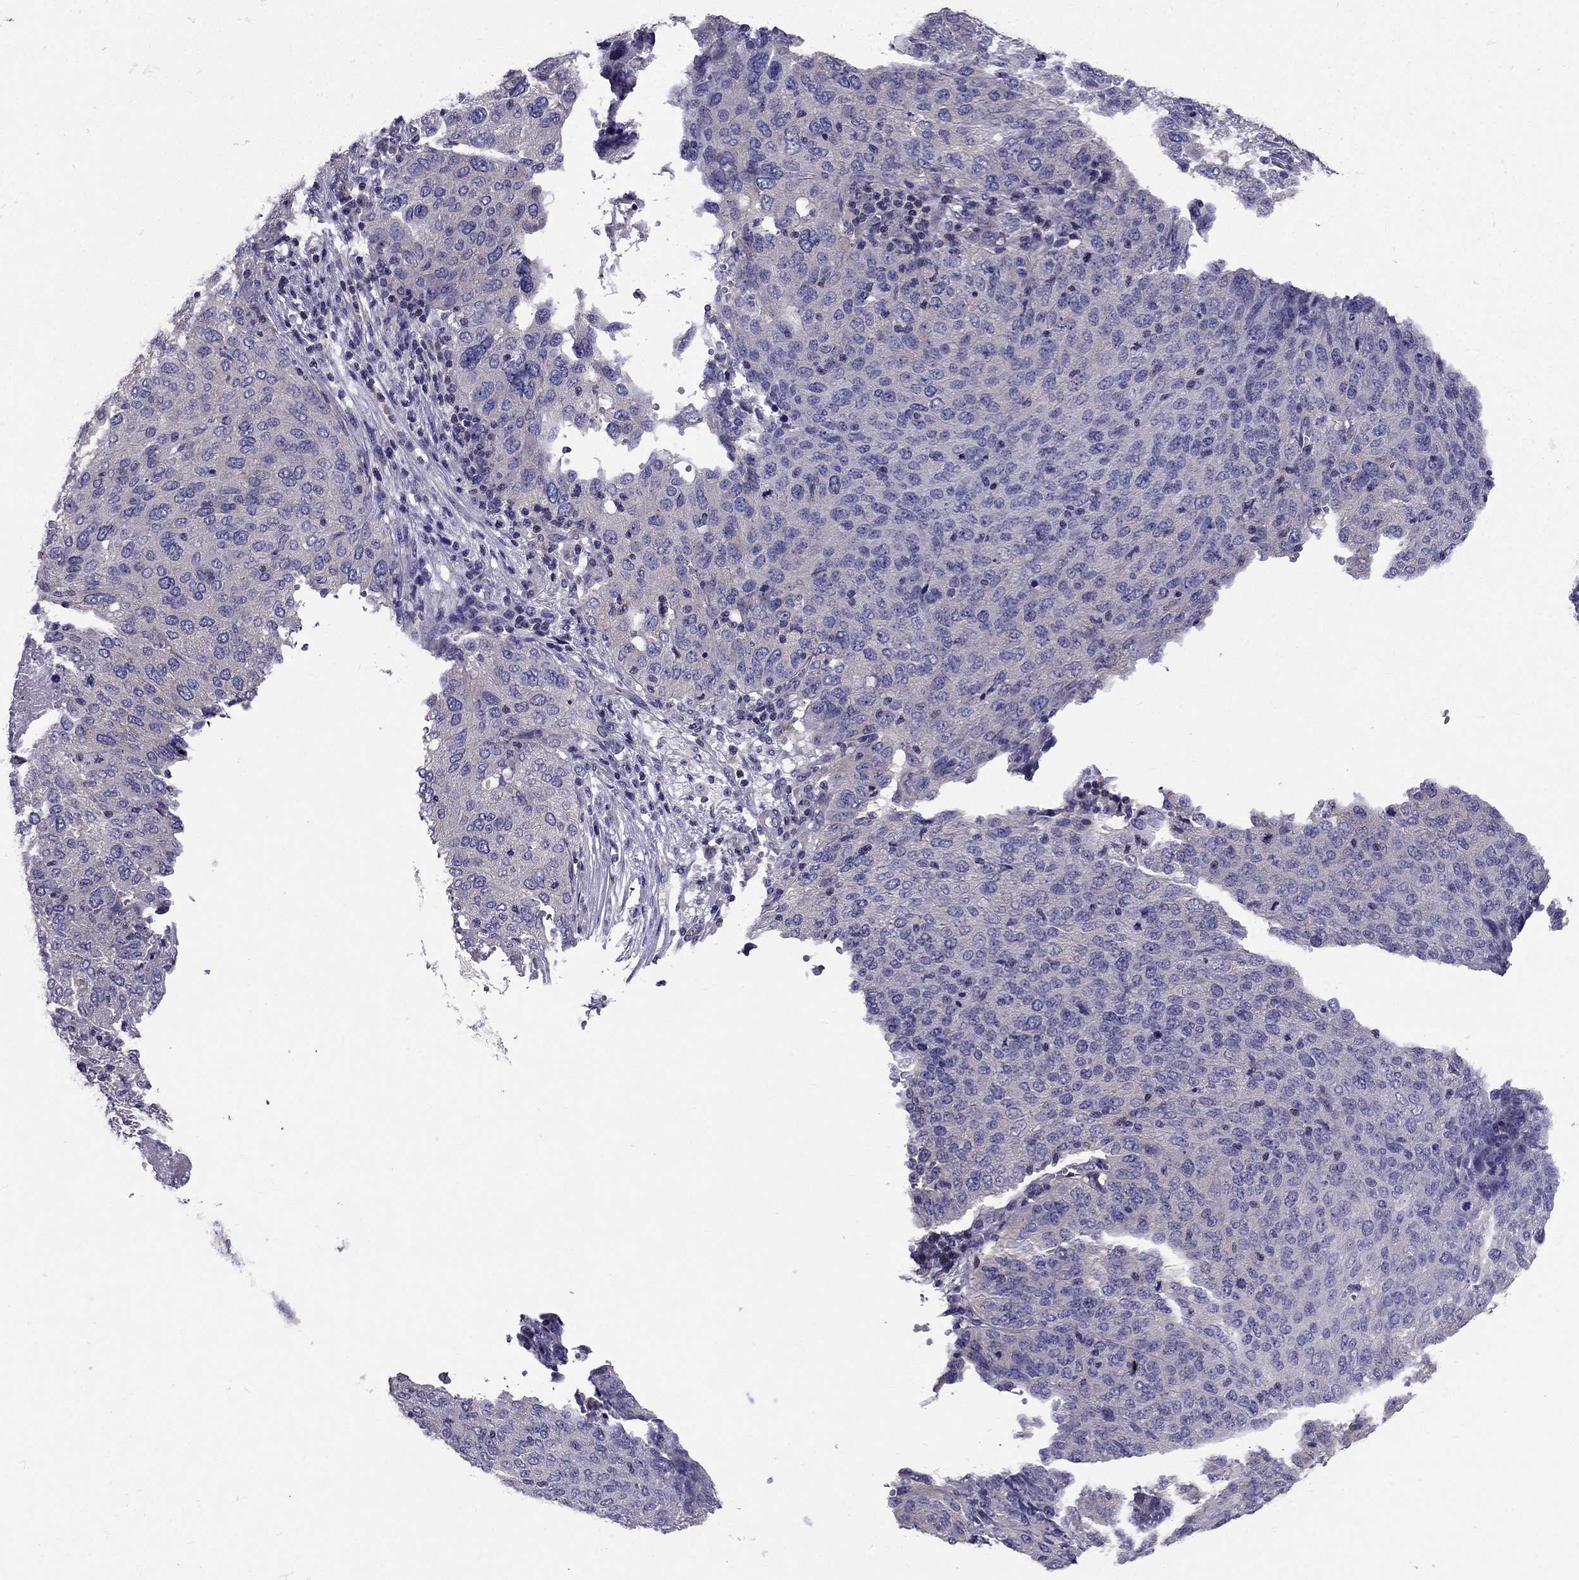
{"staining": {"intensity": "negative", "quantity": "none", "location": "none"}, "tissue": "ovarian cancer", "cell_type": "Tumor cells", "image_type": "cancer", "snomed": [{"axis": "morphology", "description": "Carcinoma, endometroid"}, {"axis": "topography", "description": "Ovary"}], "caption": "Ovarian cancer was stained to show a protein in brown. There is no significant positivity in tumor cells. (DAB (3,3'-diaminobenzidine) immunohistochemistry (IHC) visualized using brightfield microscopy, high magnification).", "gene": "AAK1", "patient": {"sex": "female", "age": 58}}